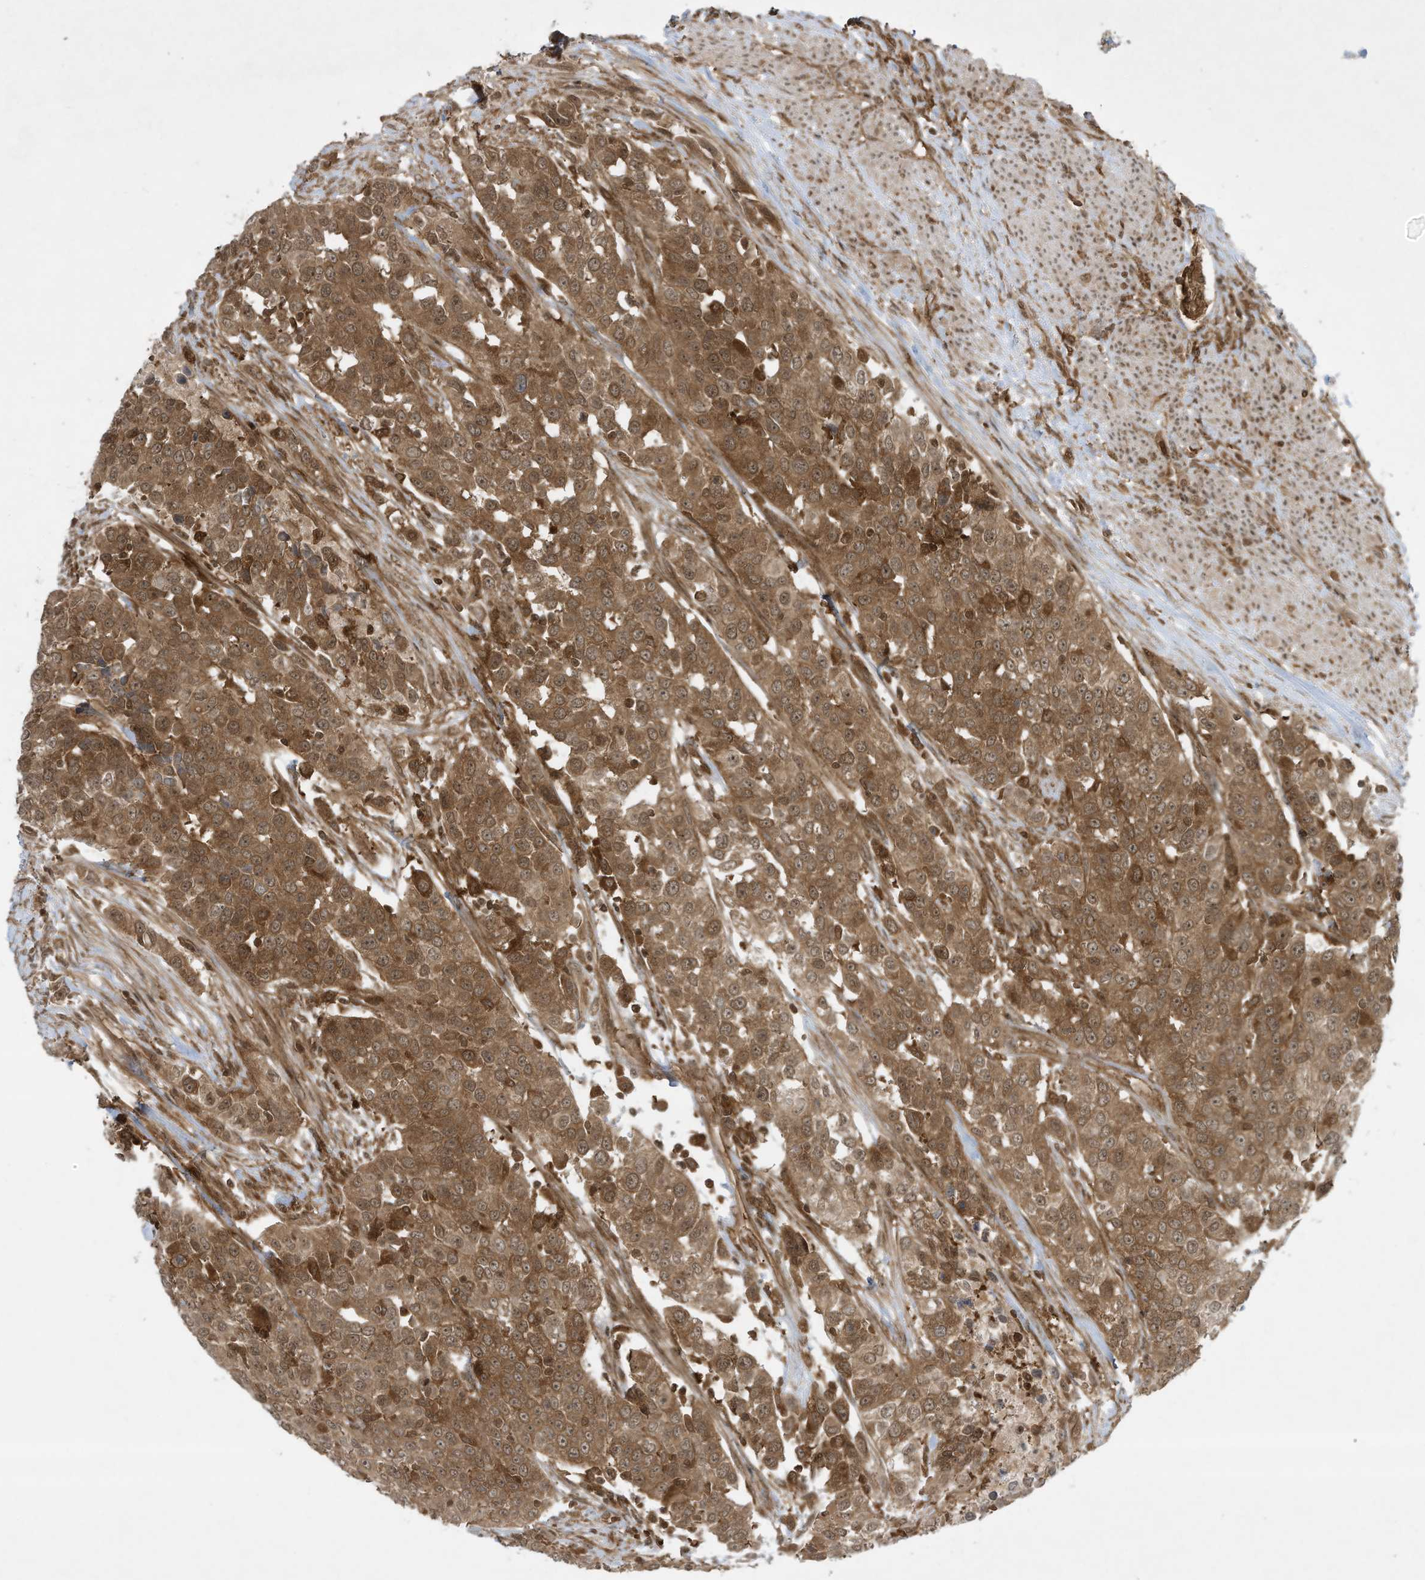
{"staining": {"intensity": "moderate", "quantity": ">75%", "location": "cytoplasmic/membranous"}, "tissue": "urothelial cancer", "cell_type": "Tumor cells", "image_type": "cancer", "snomed": [{"axis": "morphology", "description": "Urothelial carcinoma, High grade"}, {"axis": "topography", "description": "Urinary bladder"}], "caption": "DAB (3,3'-diaminobenzidine) immunohistochemical staining of human urothelial carcinoma (high-grade) shows moderate cytoplasmic/membranous protein positivity in approximately >75% of tumor cells.", "gene": "CERT1", "patient": {"sex": "female", "age": 80}}